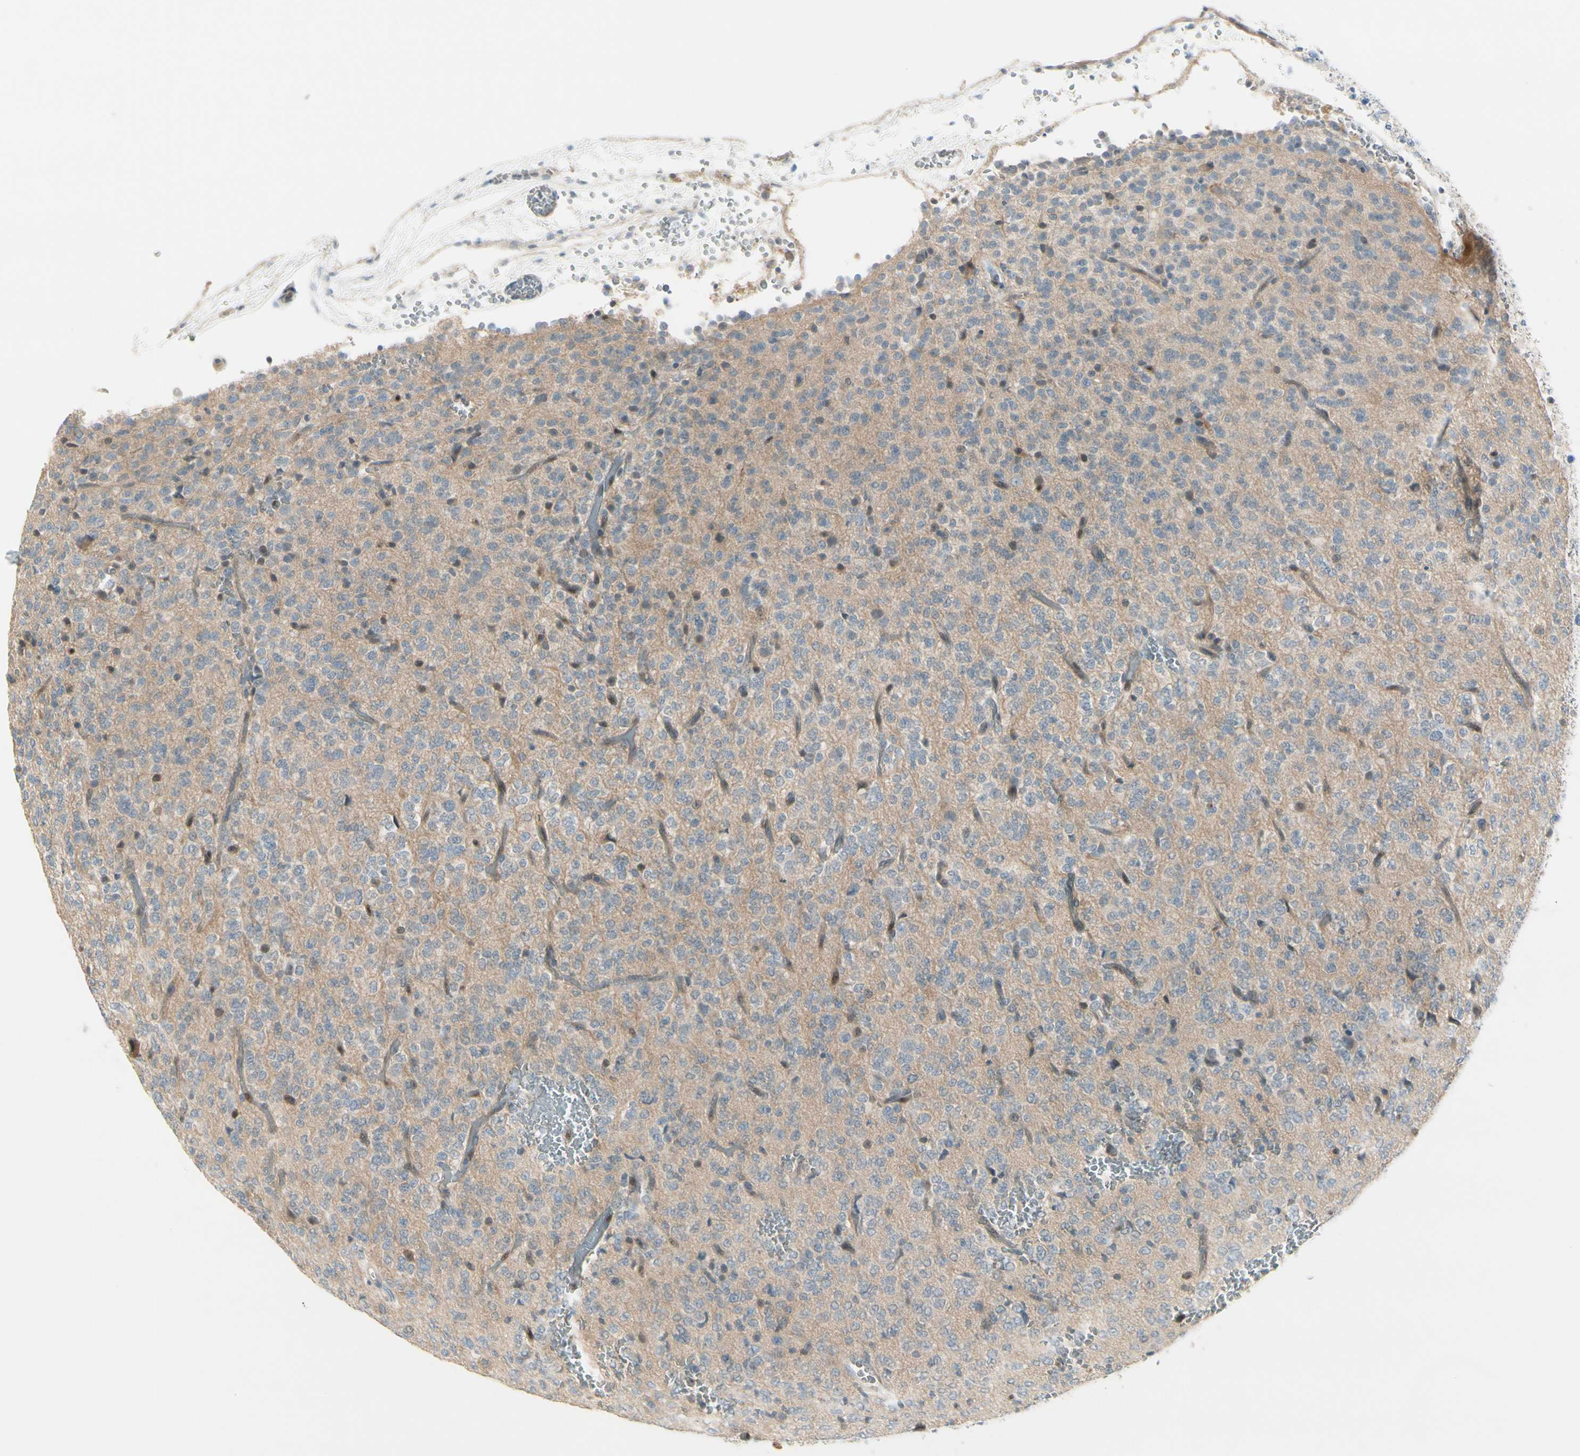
{"staining": {"intensity": "weak", "quantity": "<25%", "location": "cytoplasmic/membranous"}, "tissue": "glioma", "cell_type": "Tumor cells", "image_type": "cancer", "snomed": [{"axis": "morphology", "description": "Glioma, malignant, Low grade"}, {"axis": "topography", "description": "Brain"}], "caption": "IHC histopathology image of neoplastic tissue: glioma stained with DAB (3,3'-diaminobenzidine) reveals no significant protein expression in tumor cells.", "gene": "CYP2E1", "patient": {"sex": "male", "age": 38}}